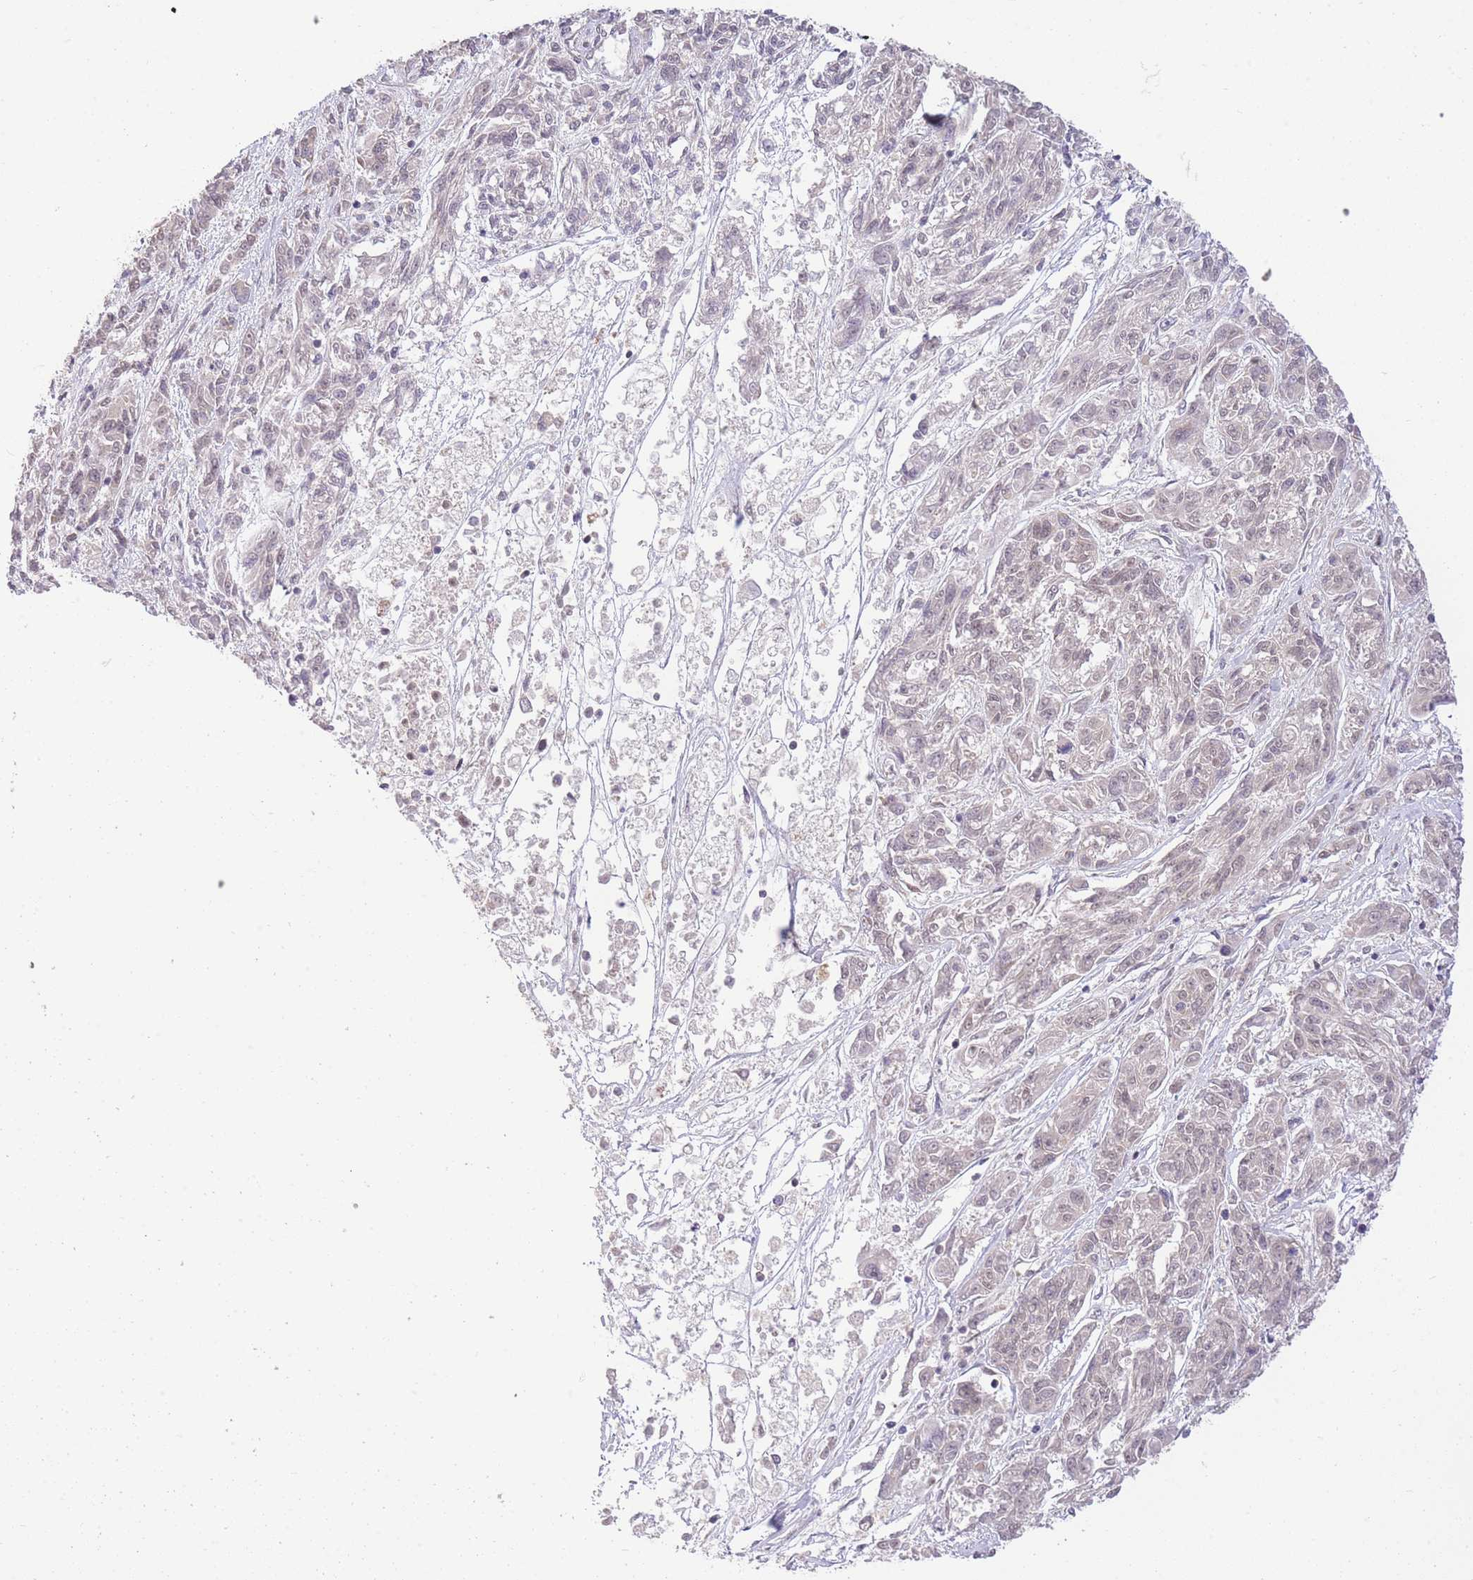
{"staining": {"intensity": "negative", "quantity": "none", "location": "none"}, "tissue": "melanoma", "cell_type": "Tumor cells", "image_type": "cancer", "snomed": [{"axis": "morphology", "description": "Malignant melanoma, NOS"}, {"axis": "topography", "description": "Skin"}], "caption": "Tumor cells show no significant positivity in malignant melanoma.", "gene": "ELOA2", "patient": {"sex": "male", "age": 53}}